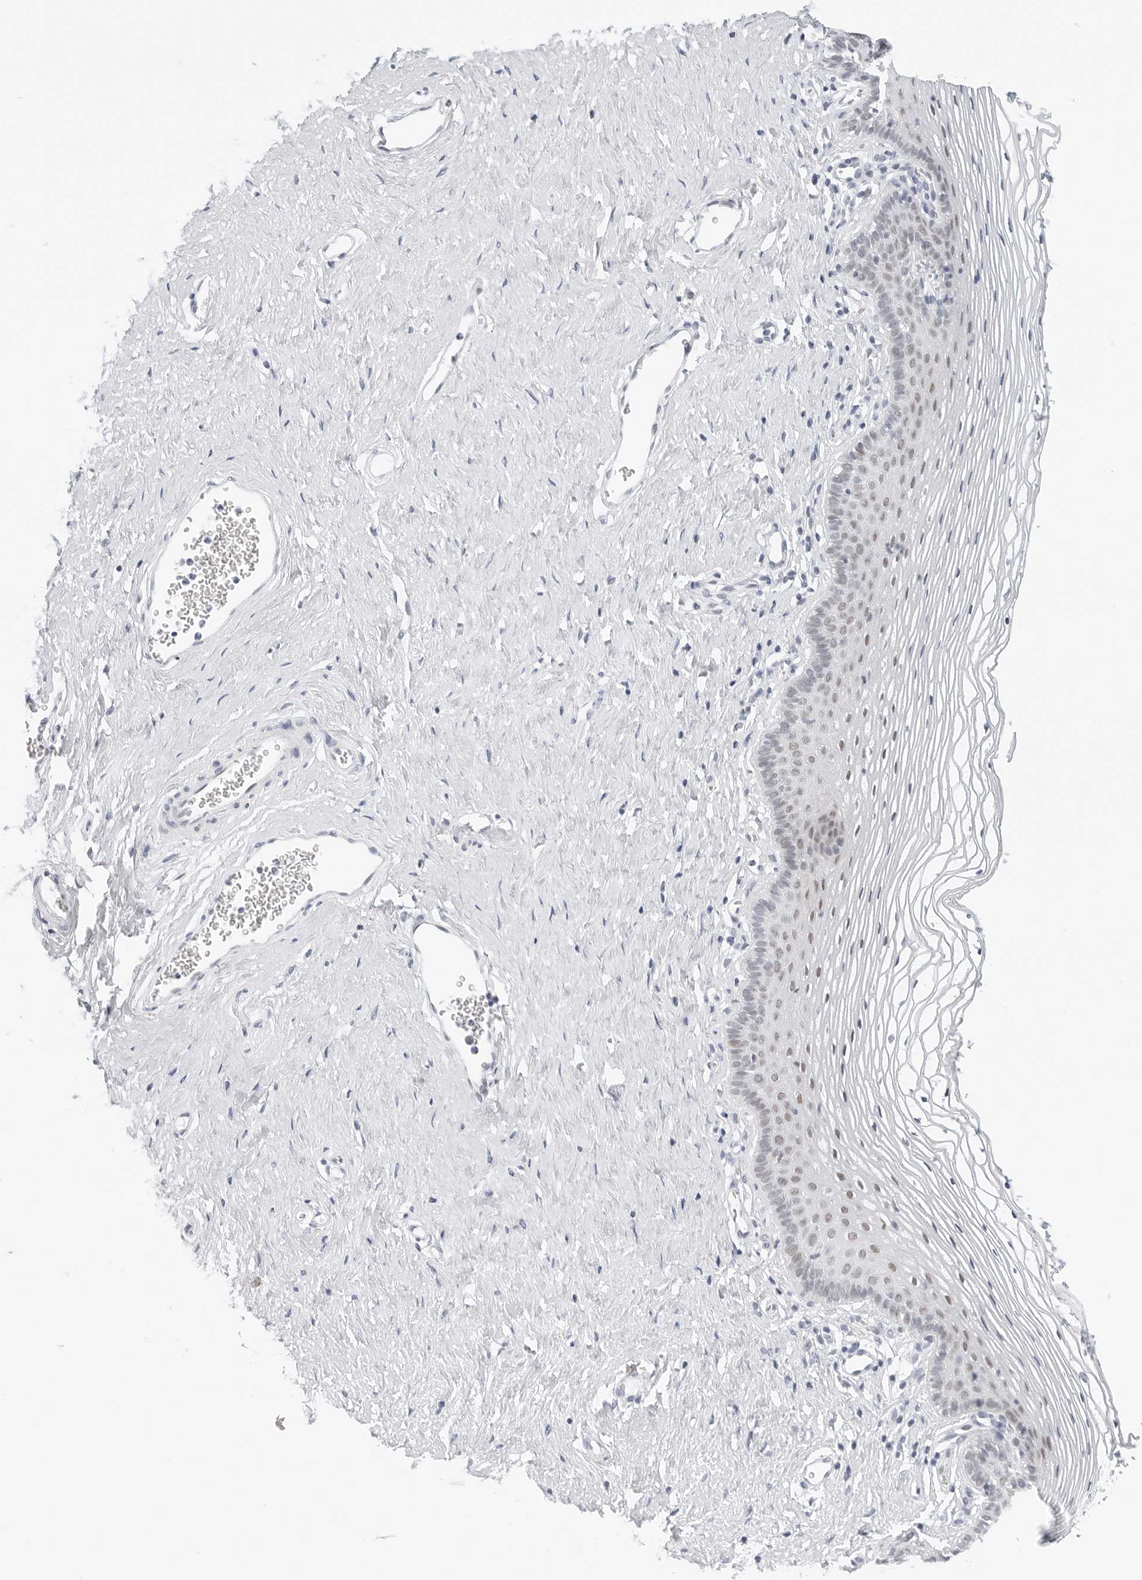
{"staining": {"intensity": "moderate", "quantity": "25%-75%", "location": "nuclear"}, "tissue": "vagina", "cell_type": "Squamous epithelial cells", "image_type": "normal", "snomed": [{"axis": "morphology", "description": "Normal tissue, NOS"}, {"axis": "topography", "description": "Vagina"}], "caption": "Vagina stained with a brown dye shows moderate nuclear positive positivity in about 25%-75% of squamous epithelial cells.", "gene": "TSEN2", "patient": {"sex": "female", "age": 32}}